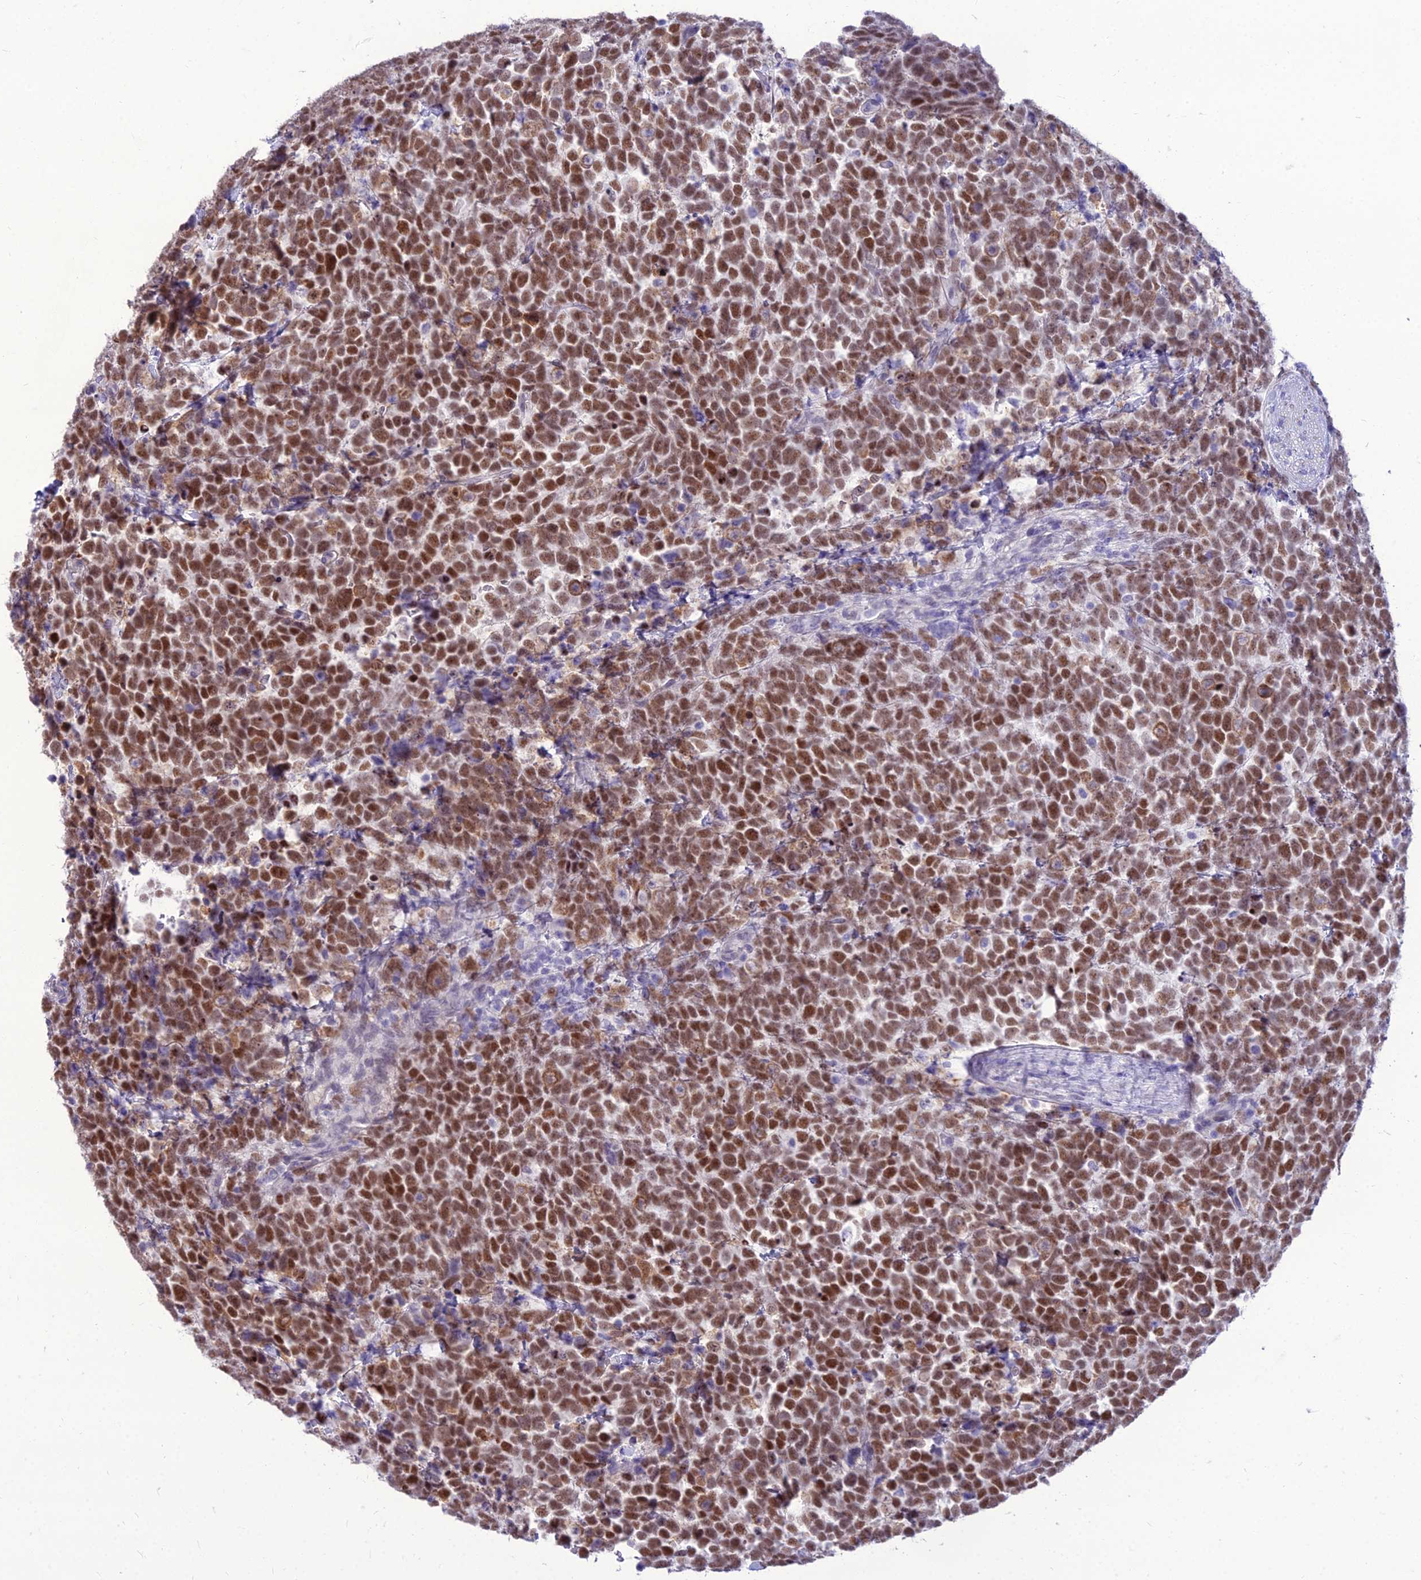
{"staining": {"intensity": "moderate", "quantity": ">75%", "location": "nuclear"}, "tissue": "urothelial cancer", "cell_type": "Tumor cells", "image_type": "cancer", "snomed": [{"axis": "morphology", "description": "Urothelial carcinoma, High grade"}, {"axis": "topography", "description": "Urinary bladder"}], "caption": "Protein staining reveals moderate nuclear staining in about >75% of tumor cells in urothelial cancer.", "gene": "DHX40", "patient": {"sex": "female", "age": 82}}